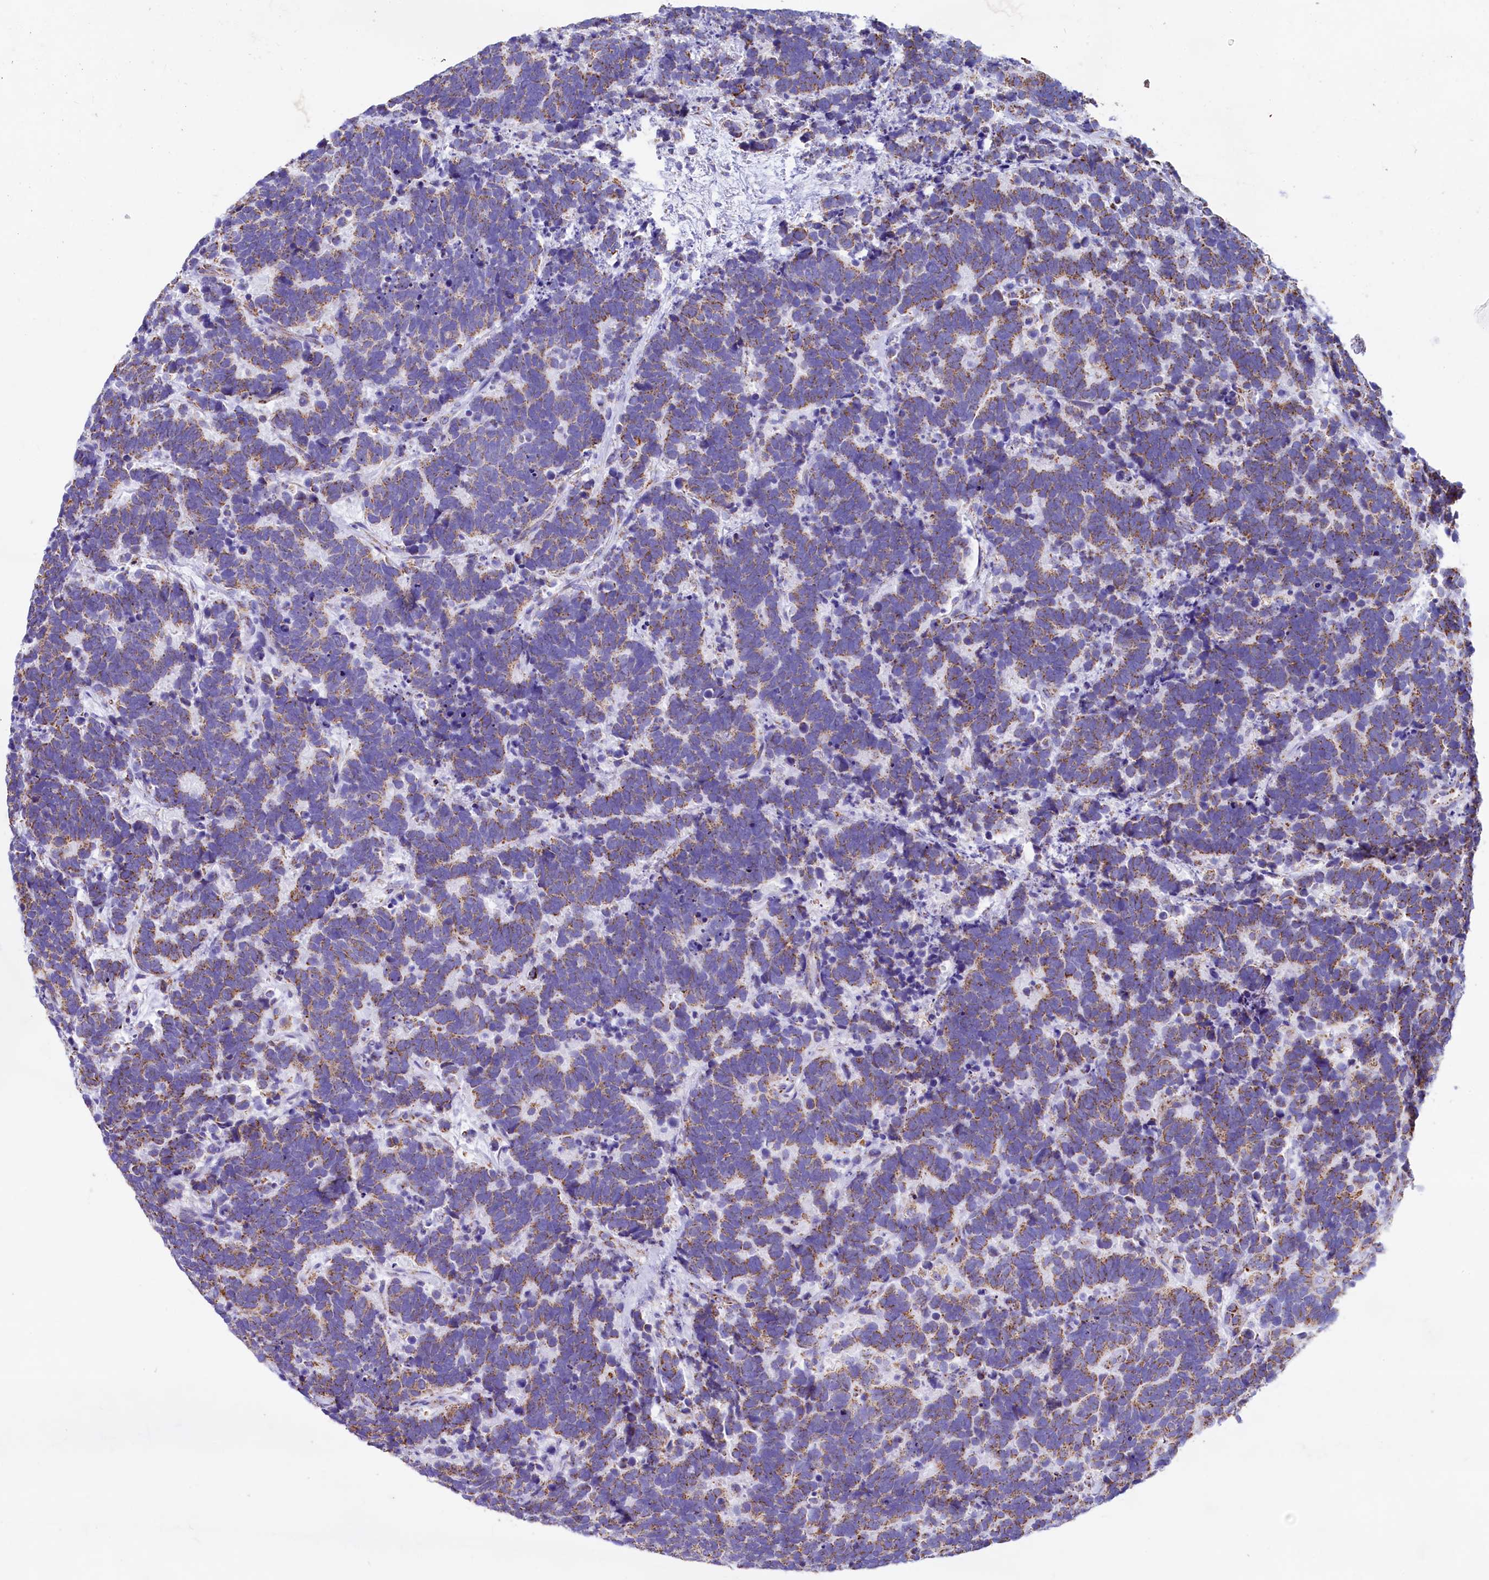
{"staining": {"intensity": "weak", "quantity": ">75%", "location": "cytoplasmic/membranous"}, "tissue": "carcinoid", "cell_type": "Tumor cells", "image_type": "cancer", "snomed": [{"axis": "morphology", "description": "Carcinoma, NOS"}, {"axis": "morphology", "description": "Carcinoid, malignant, NOS"}, {"axis": "topography", "description": "Urinary bladder"}], "caption": "Immunohistochemistry micrograph of neoplastic tissue: carcinoid stained using IHC displays low levels of weak protein expression localized specifically in the cytoplasmic/membranous of tumor cells, appearing as a cytoplasmic/membranous brown color.", "gene": "IDH3A", "patient": {"sex": "male", "age": 57}}